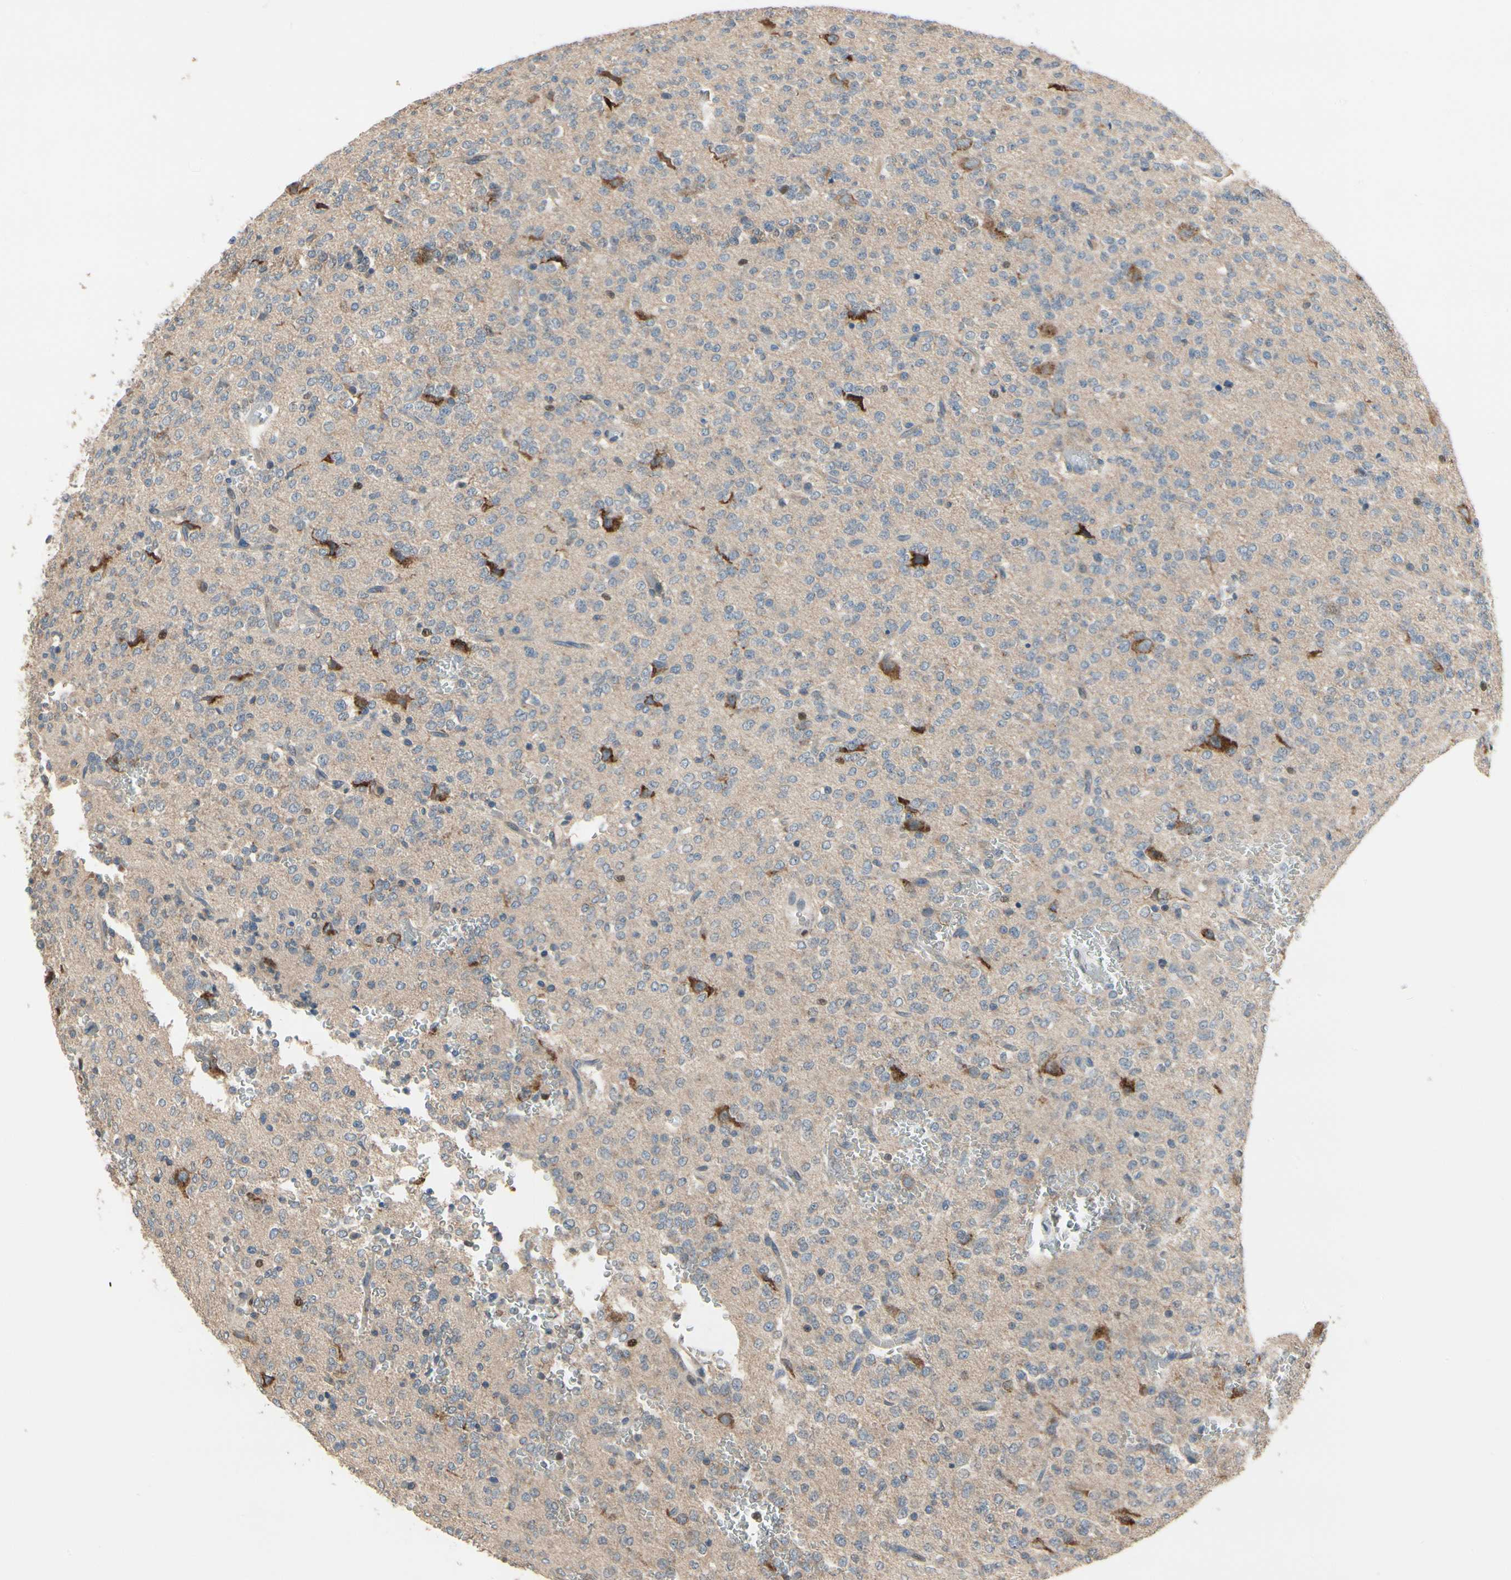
{"staining": {"intensity": "negative", "quantity": "none", "location": "none"}, "tissue": "glioma", "cell_type": "Tumor cells", "image_type": "cancer", "snomed": [{"axis": "morphology", "description": "Glioma, malignant, Low grade"}, {"axis": "topography", "description": "Brain"}], "caption": "Micrograph shows no significant protein positivity in tumor cells of malignant glioma (low-grade).", "gene": "CGREF1", "patient": {"sex": "male", "age": 38}}